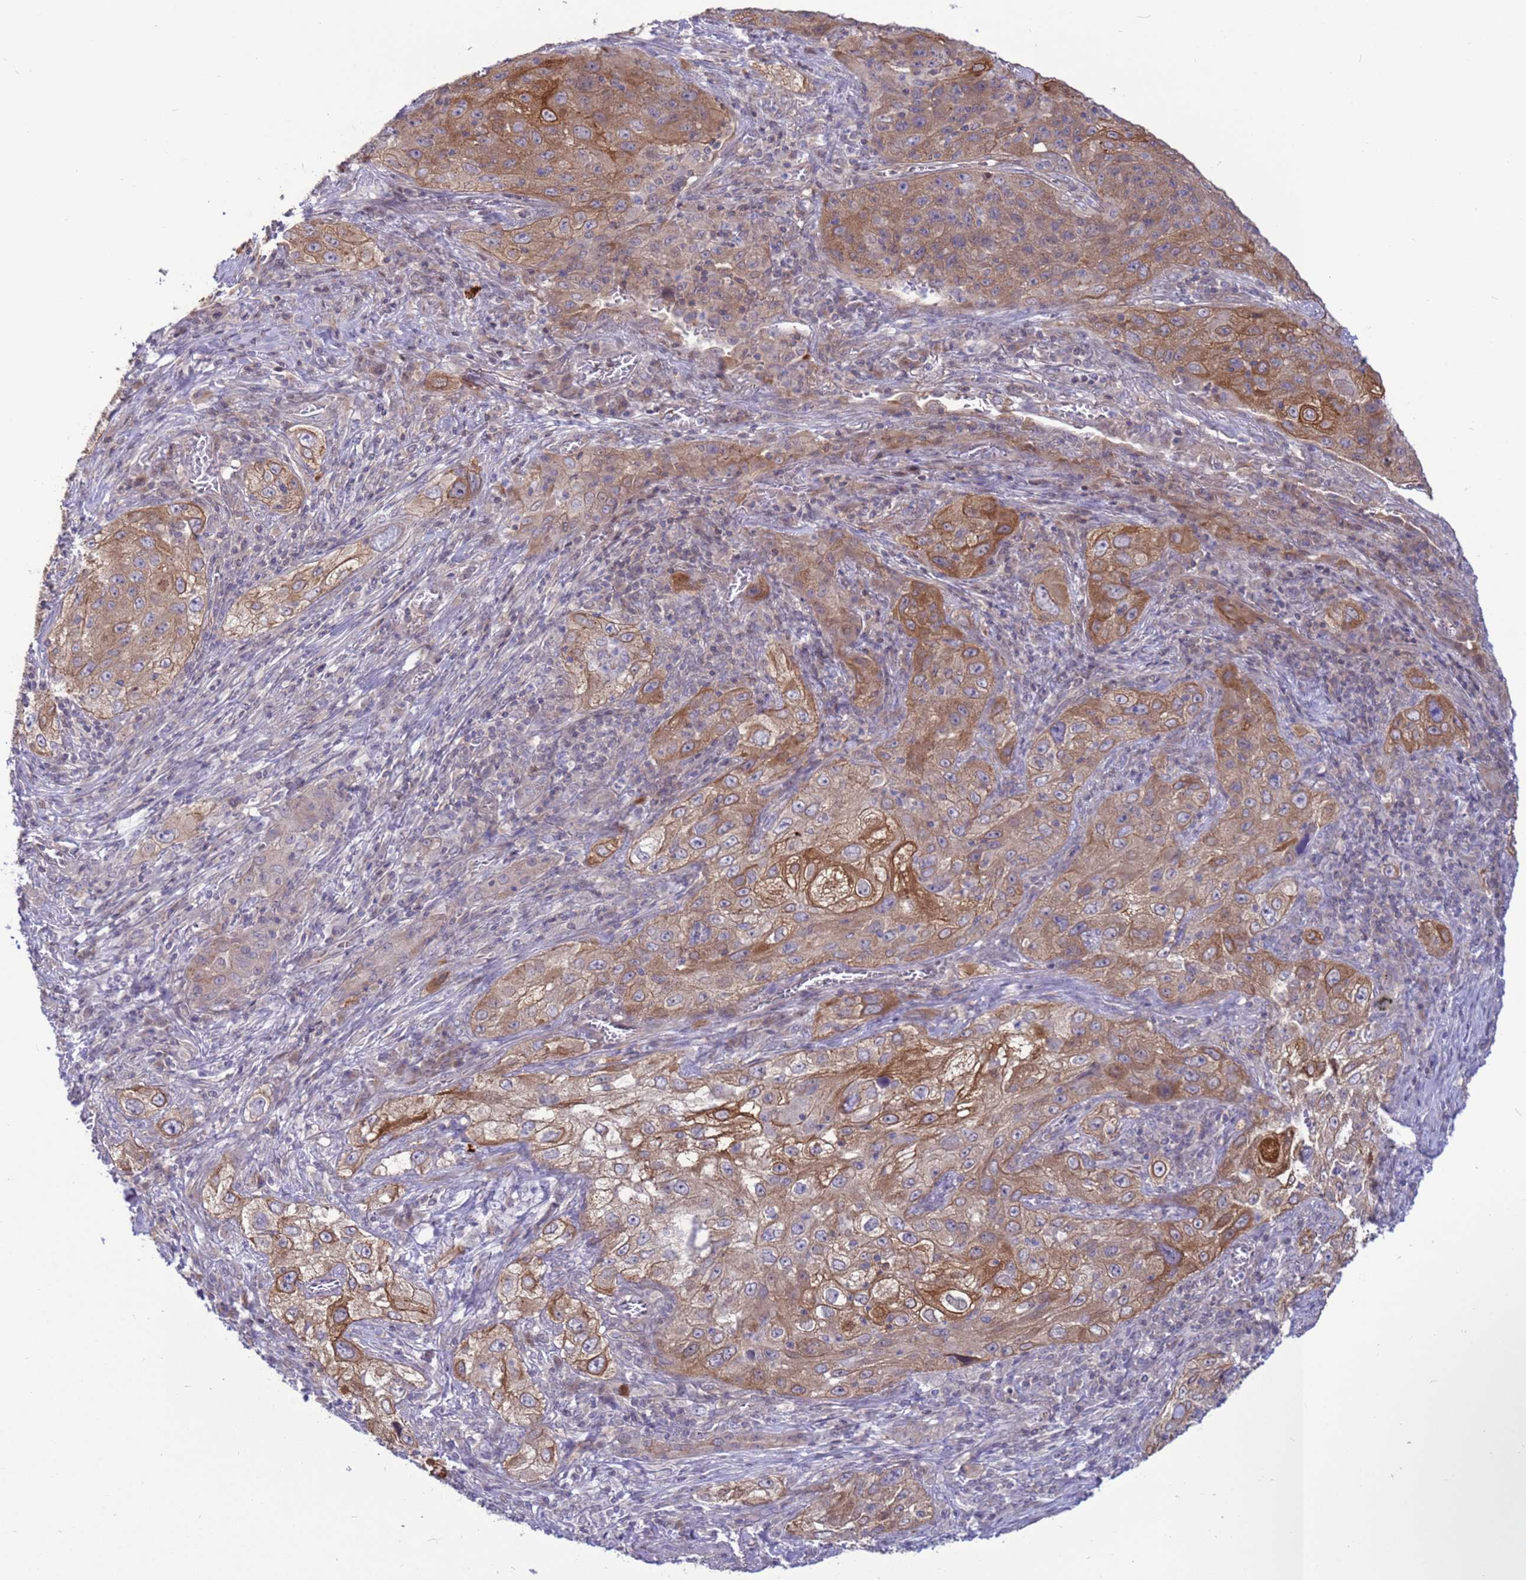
{"staining": {"intensity": "moderate", "quantity": ">75%", "location": "cytoplasmic/membranous"}, "tissue": "lung cancer", "cell_type": "Tumor cells", "image_type": "cancer", "snomed": [{"axis": "morphology", "description": "Squamous cell carcinoma, NOS"}, {"axis": "topography", "description": "Lung"}], "caption": "Lung cancer stained for a protein (brown) displays moderate cytoplasmic/membranous positive positivity in approximately >75% of tumor cells.", "gene": "GJA10", "patient": {"sex": "female", "age": 69}}